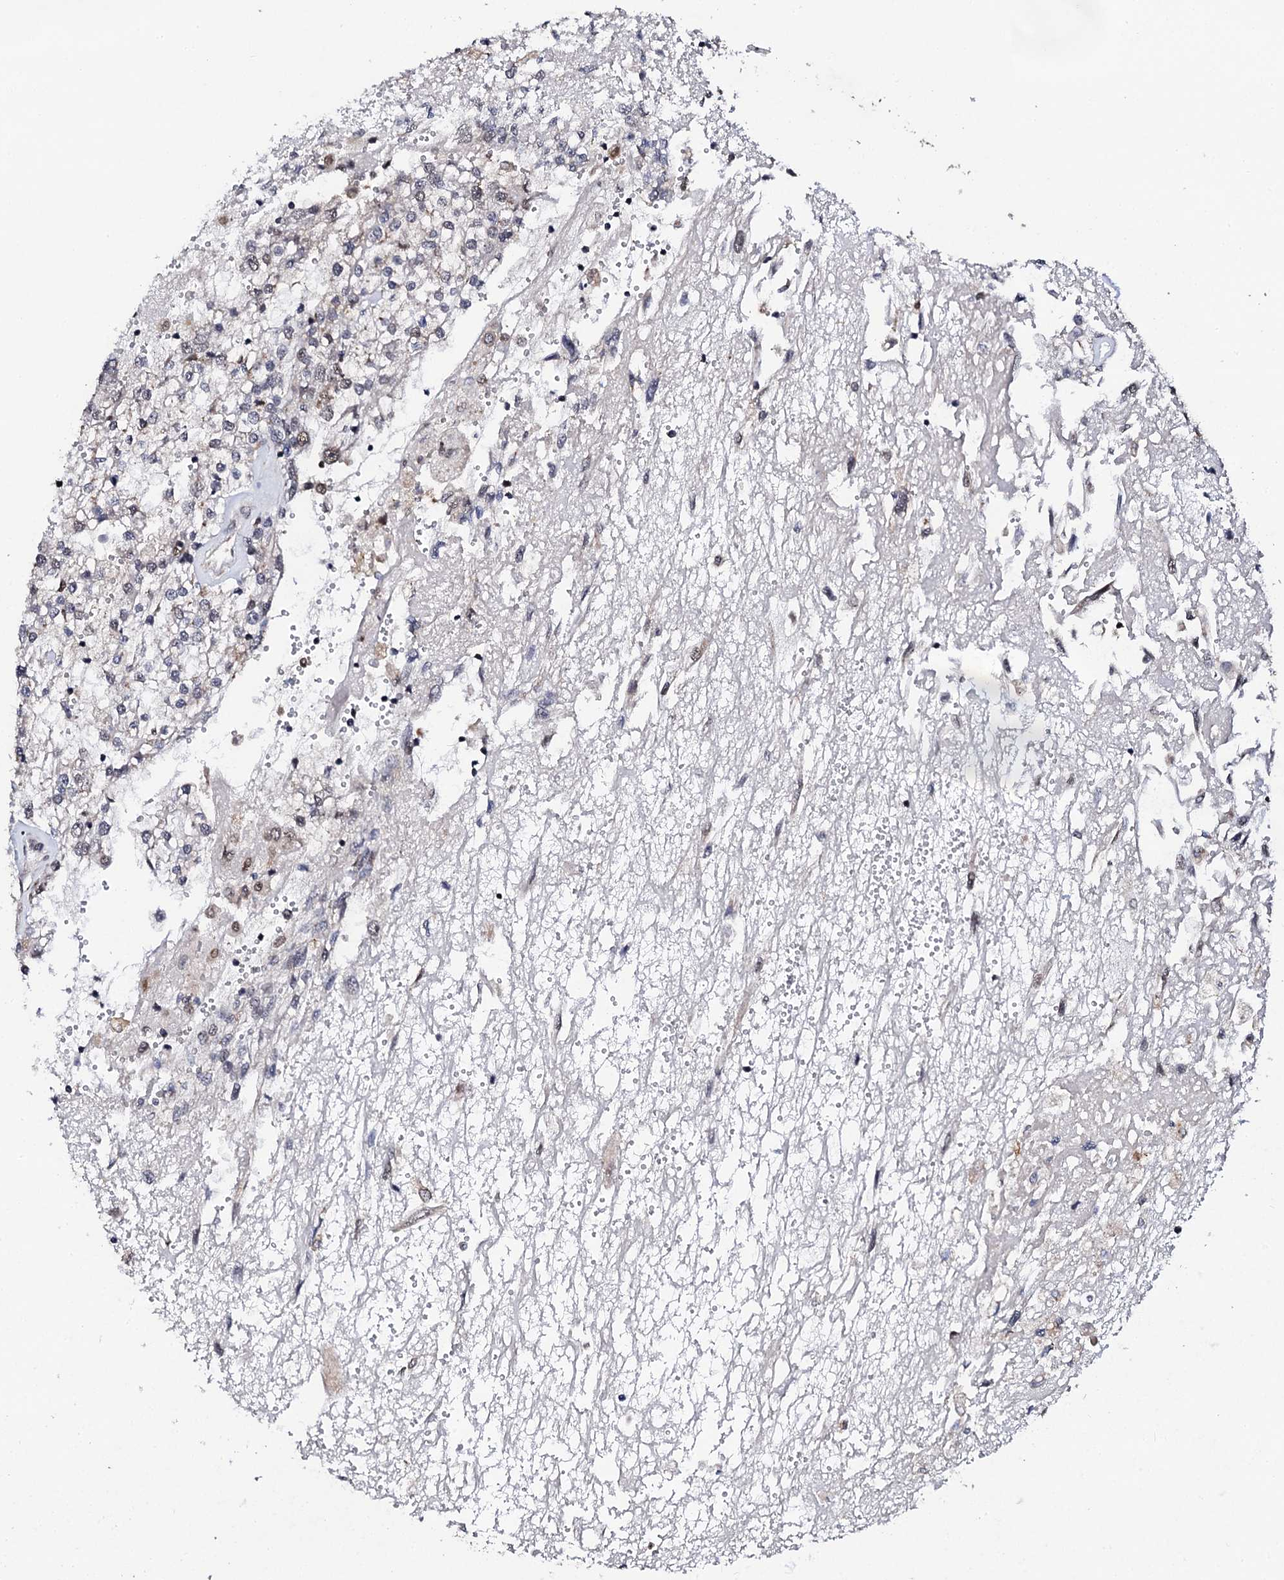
{"staining": {"intensity": "moderate", "quantity": "<25%", "location": "nuclear"}, "tissue": "renal cancer", "cell_type": "Tumor cells", "image_type": "cancer", "snomed": [{"axis": "morphology", "description": "Adenocarcinoma, NOS"}, {"axis": "topography", "description": "Kidney"}], "caption": "DAB immunohistochemical staining of human renal adenocarcinoma exhibits moderate nuclear protein expression in approximately <25% of tumor cells.", "gene": "CSTF3", "patient": {"sex": "female", "age": 52}}